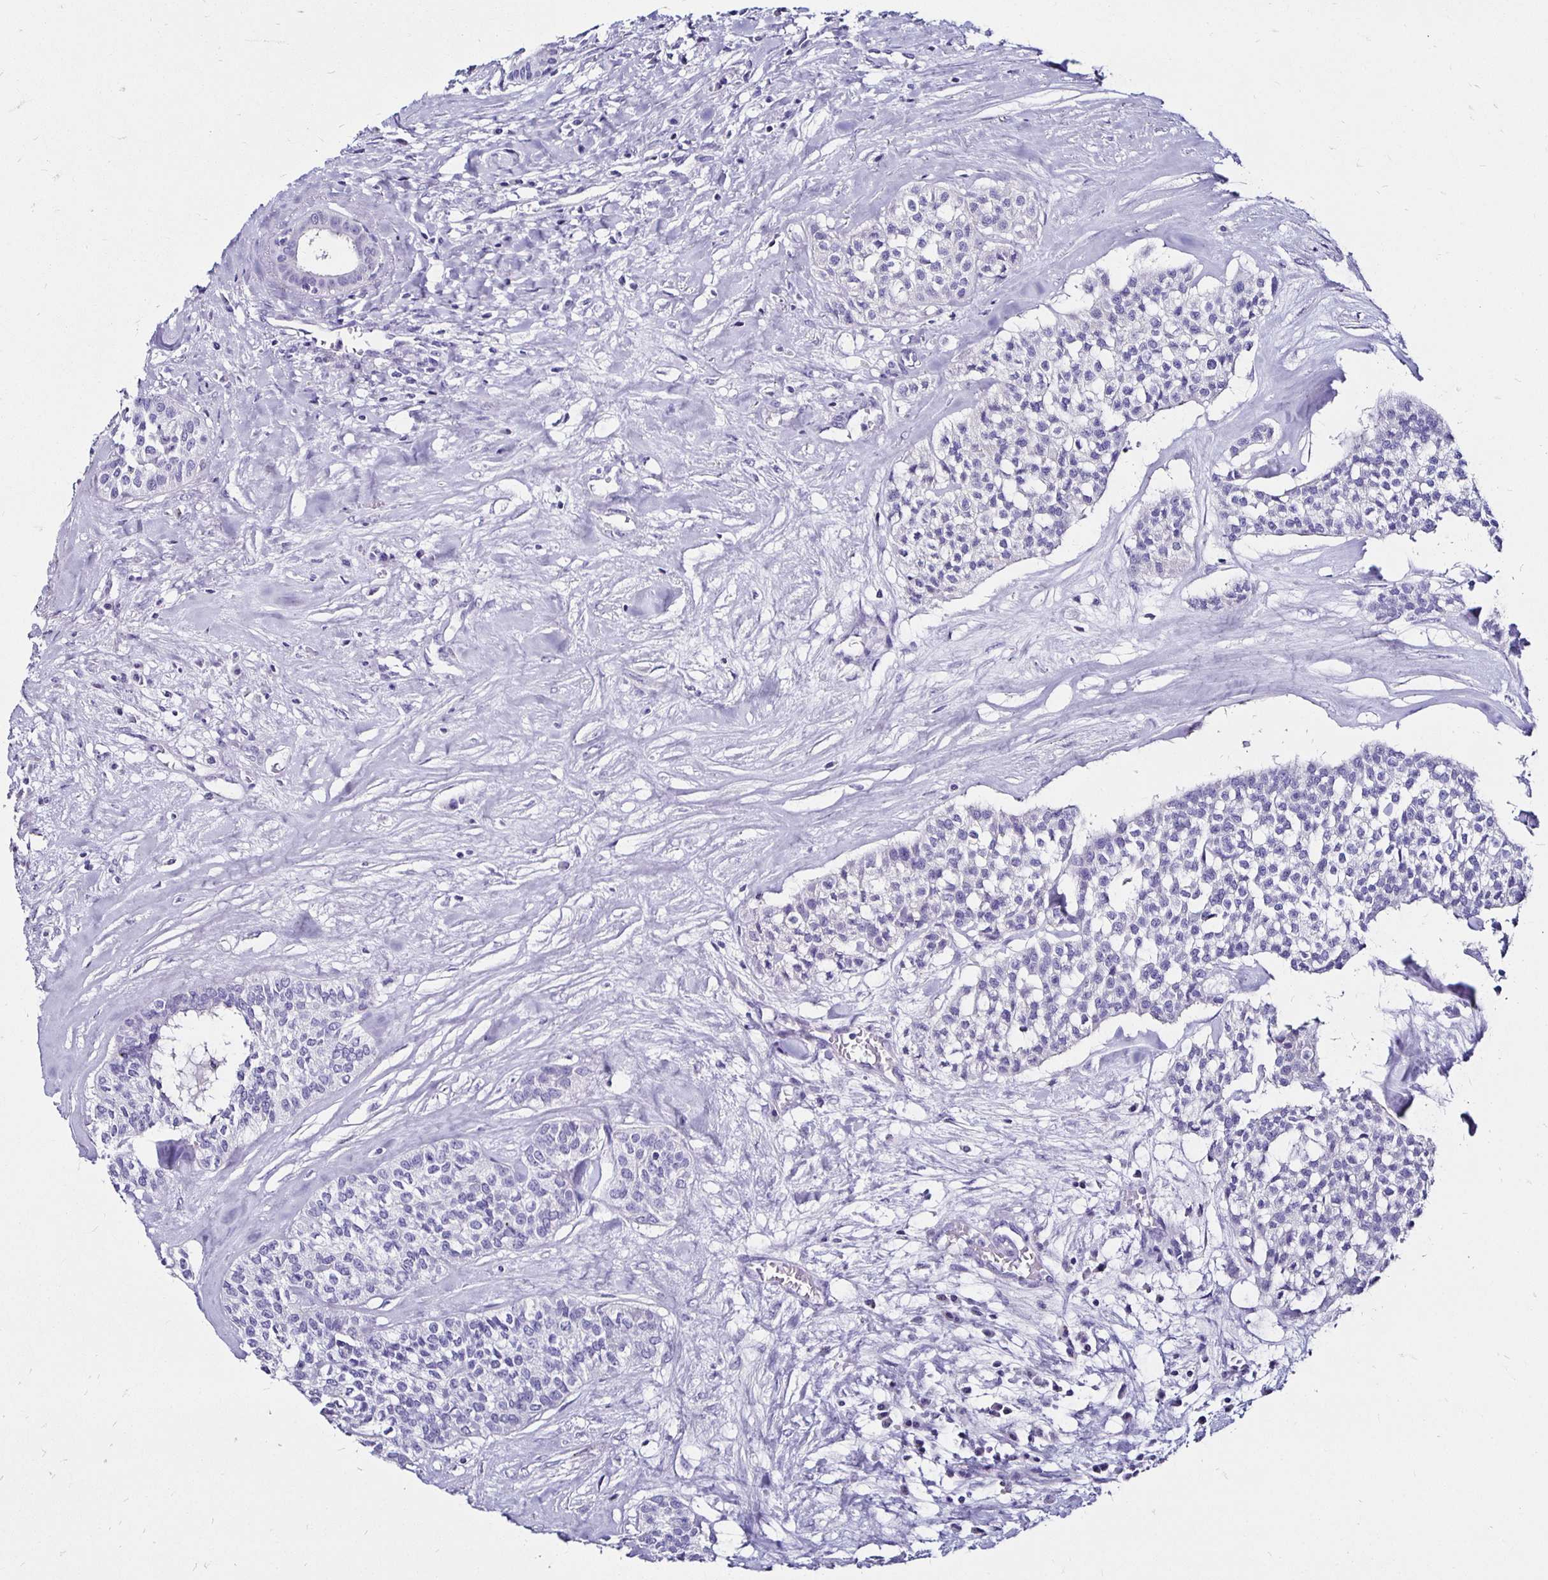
{"staining": {"intensity": "negative", "quantity": "none", "location": "none"}, "tissue": "head and neck cancer", "cell_type": "Tumor cells", "image_type": "cancer", "snomed": [{"axis": "morphology", "description": "Adenocarcinoma, NOS"}, {"axis": "topography", "description": "Head-Neck"}], "caption": "High power microscopy image of an immunohistochemistry (IHC) image of head and neck adenocarcinoma, revealing no significant positivity in tumor cells.", "gene": "KCNT1", "patient": {"sex": "male", "age": 81}}